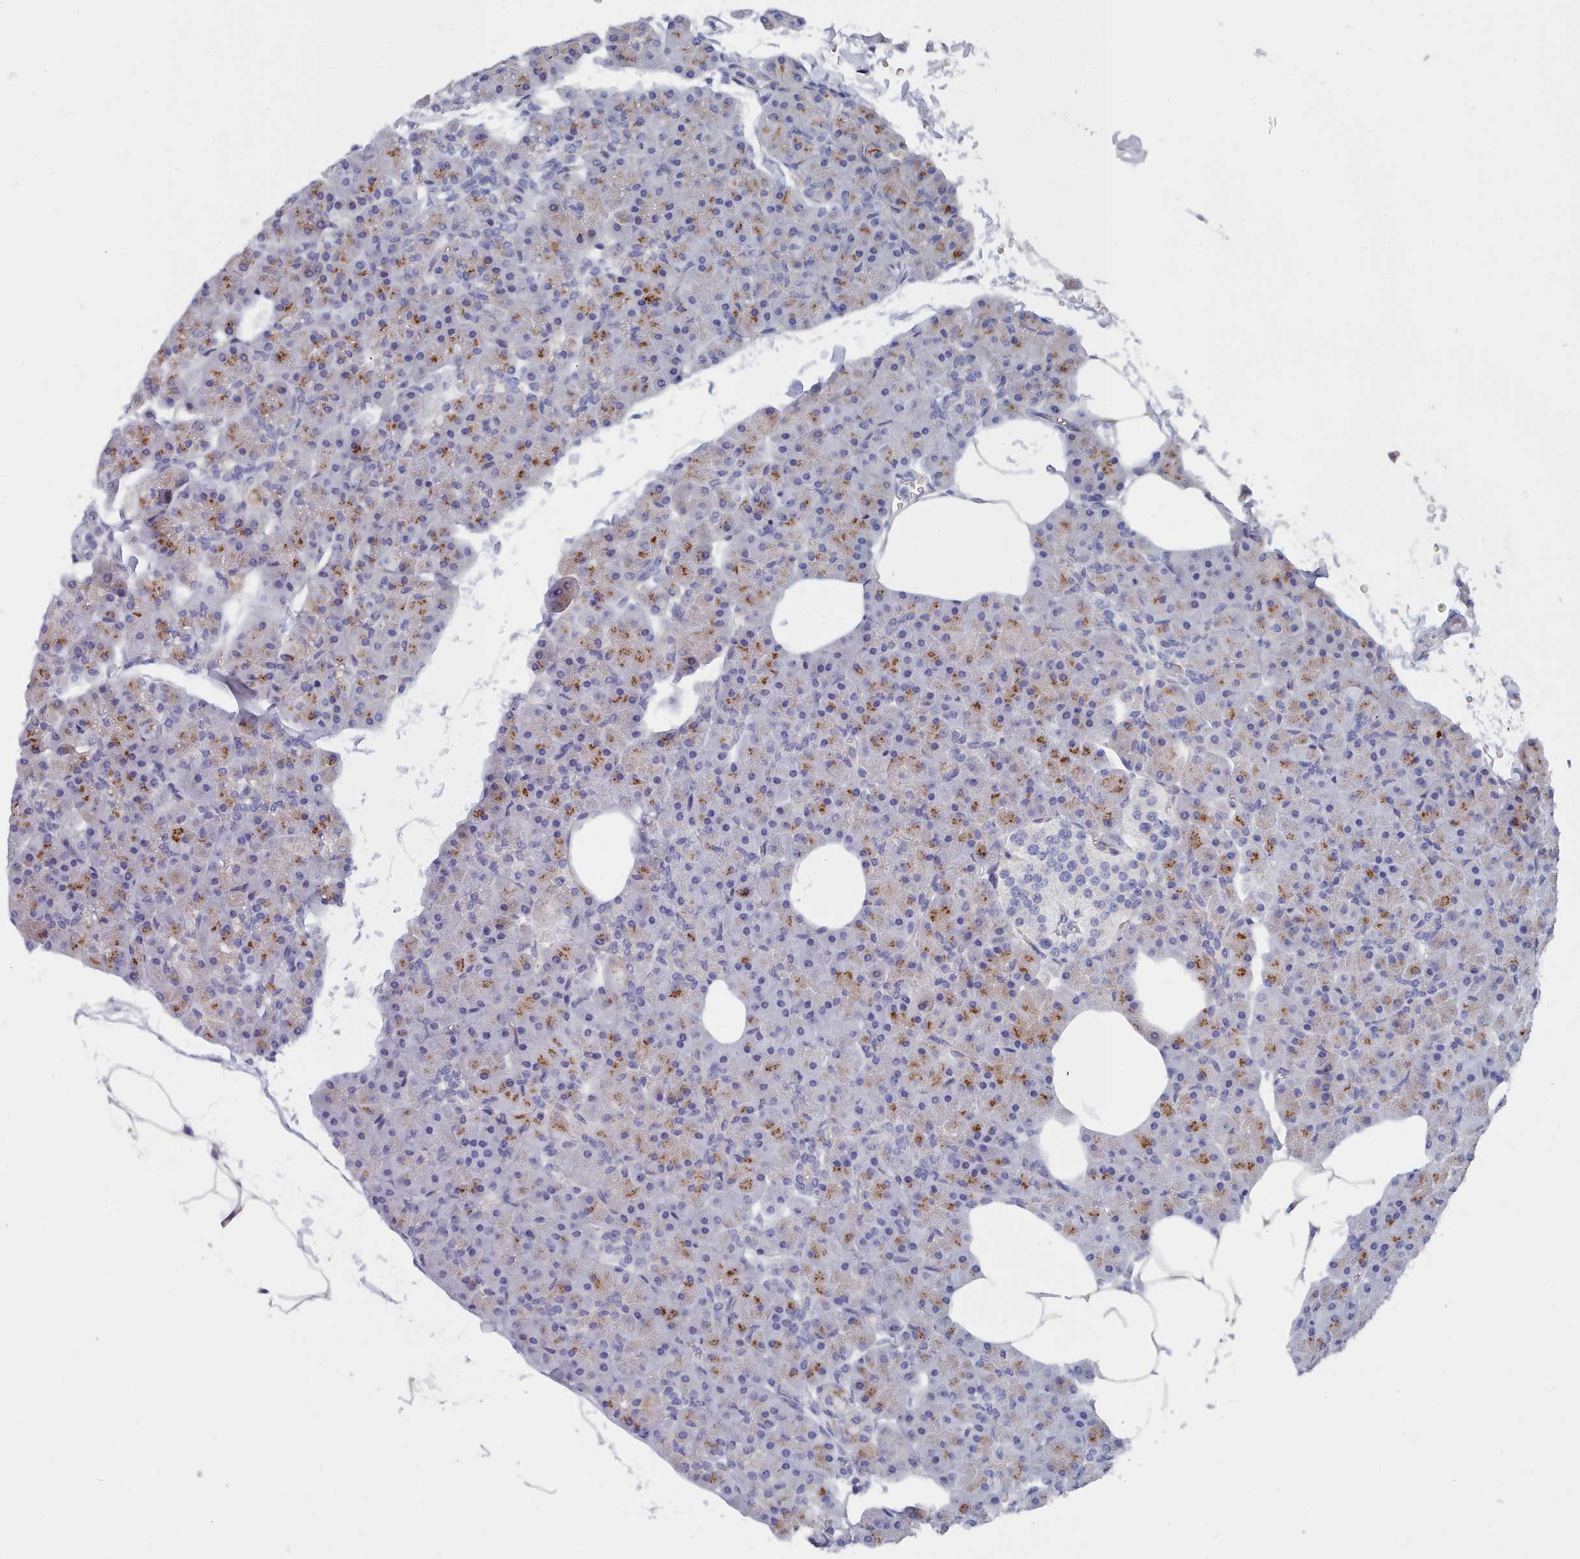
{"staining": {"intensity": "moderate", "quantity": "25%-75%", "location": "cytoplasmic/membranous"}, "tissue": "pancreas", "cell_type": "Exocrine glandular cells", "image_type": "normal", "snomed": [{"axis": "morphology", "description": "Normal tissue, NOS"}, {"axis": "topography", "description": "Pancreas"}], "caption": "High-magnification brightfield microscopy of unremarkable pancreas stained with DAB (brown) and counterstained with hematoxylin (blue). exocrine glandular cells exhibit moderate cytoplasmic/membranous expression is appreciated in approximately25%-75% of cells. The protein of interest is stained brown, and the nuclei are stained in blue (DAB IHC with brightfield microscopy, high magnification).", "gene": "ENSG00000285188", "patient": {"sex": "male", "age": 35}}